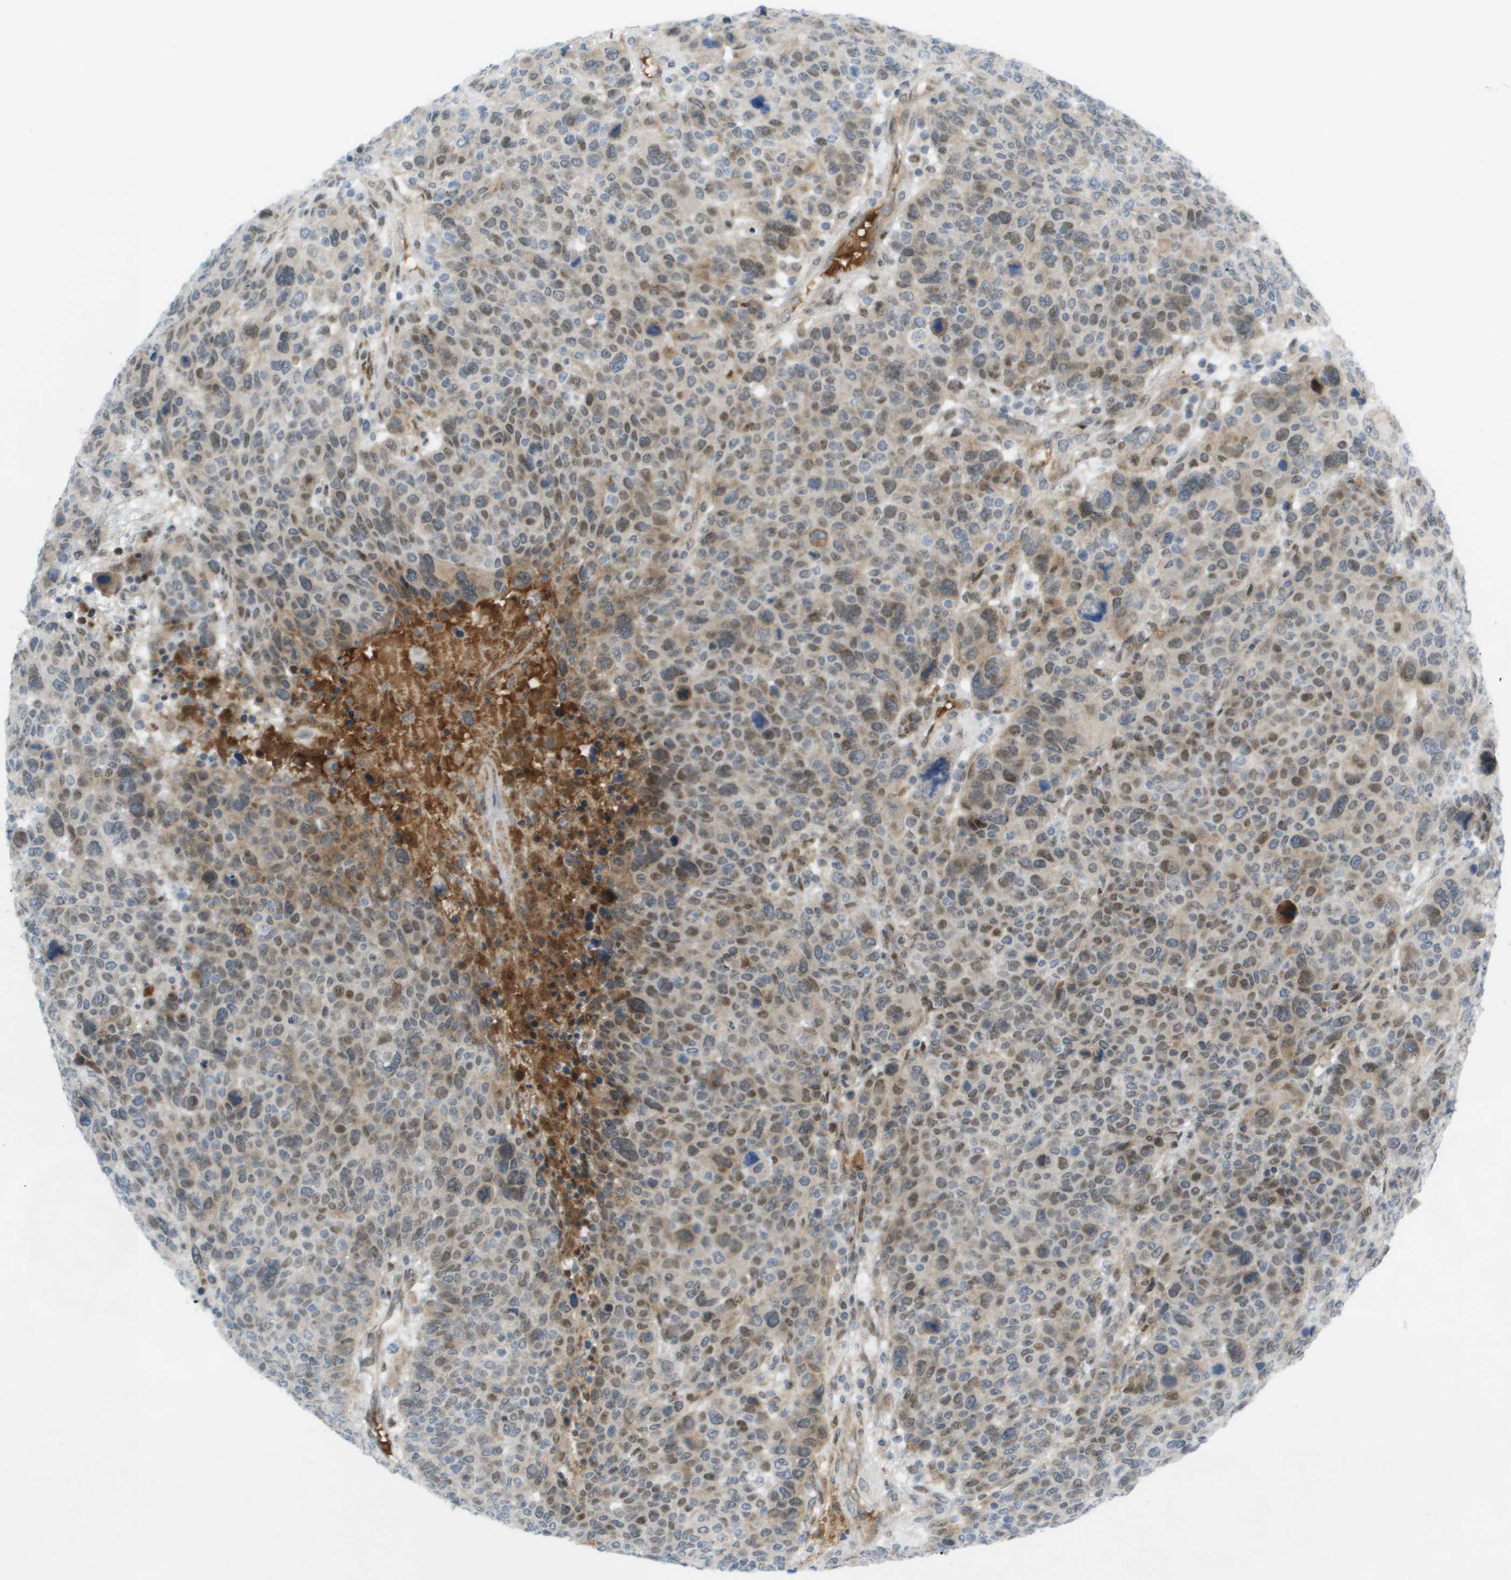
{"staining": {"intensity": "weak", "quantity": "25%-75%", "location": "cytoplasmic/membranous,nuclear"}, "tissue": "breast cancer", "cell_type": "Tumor cells", "image_type": "cancer", "snomed": [{"axis": "morphology", "description": "Duct carcinoma"}, {"axis": "topography", "description": "Breast"}], "caption": "Immunohistochemical staining of breast cancer exhibits low levels of weak cytoplasmic/membranous and nuclear protein staining in approximately 25%-75% of tumor cells.", "gene": "CACNB4", "patient": {"sex": "female", "age": 37}}